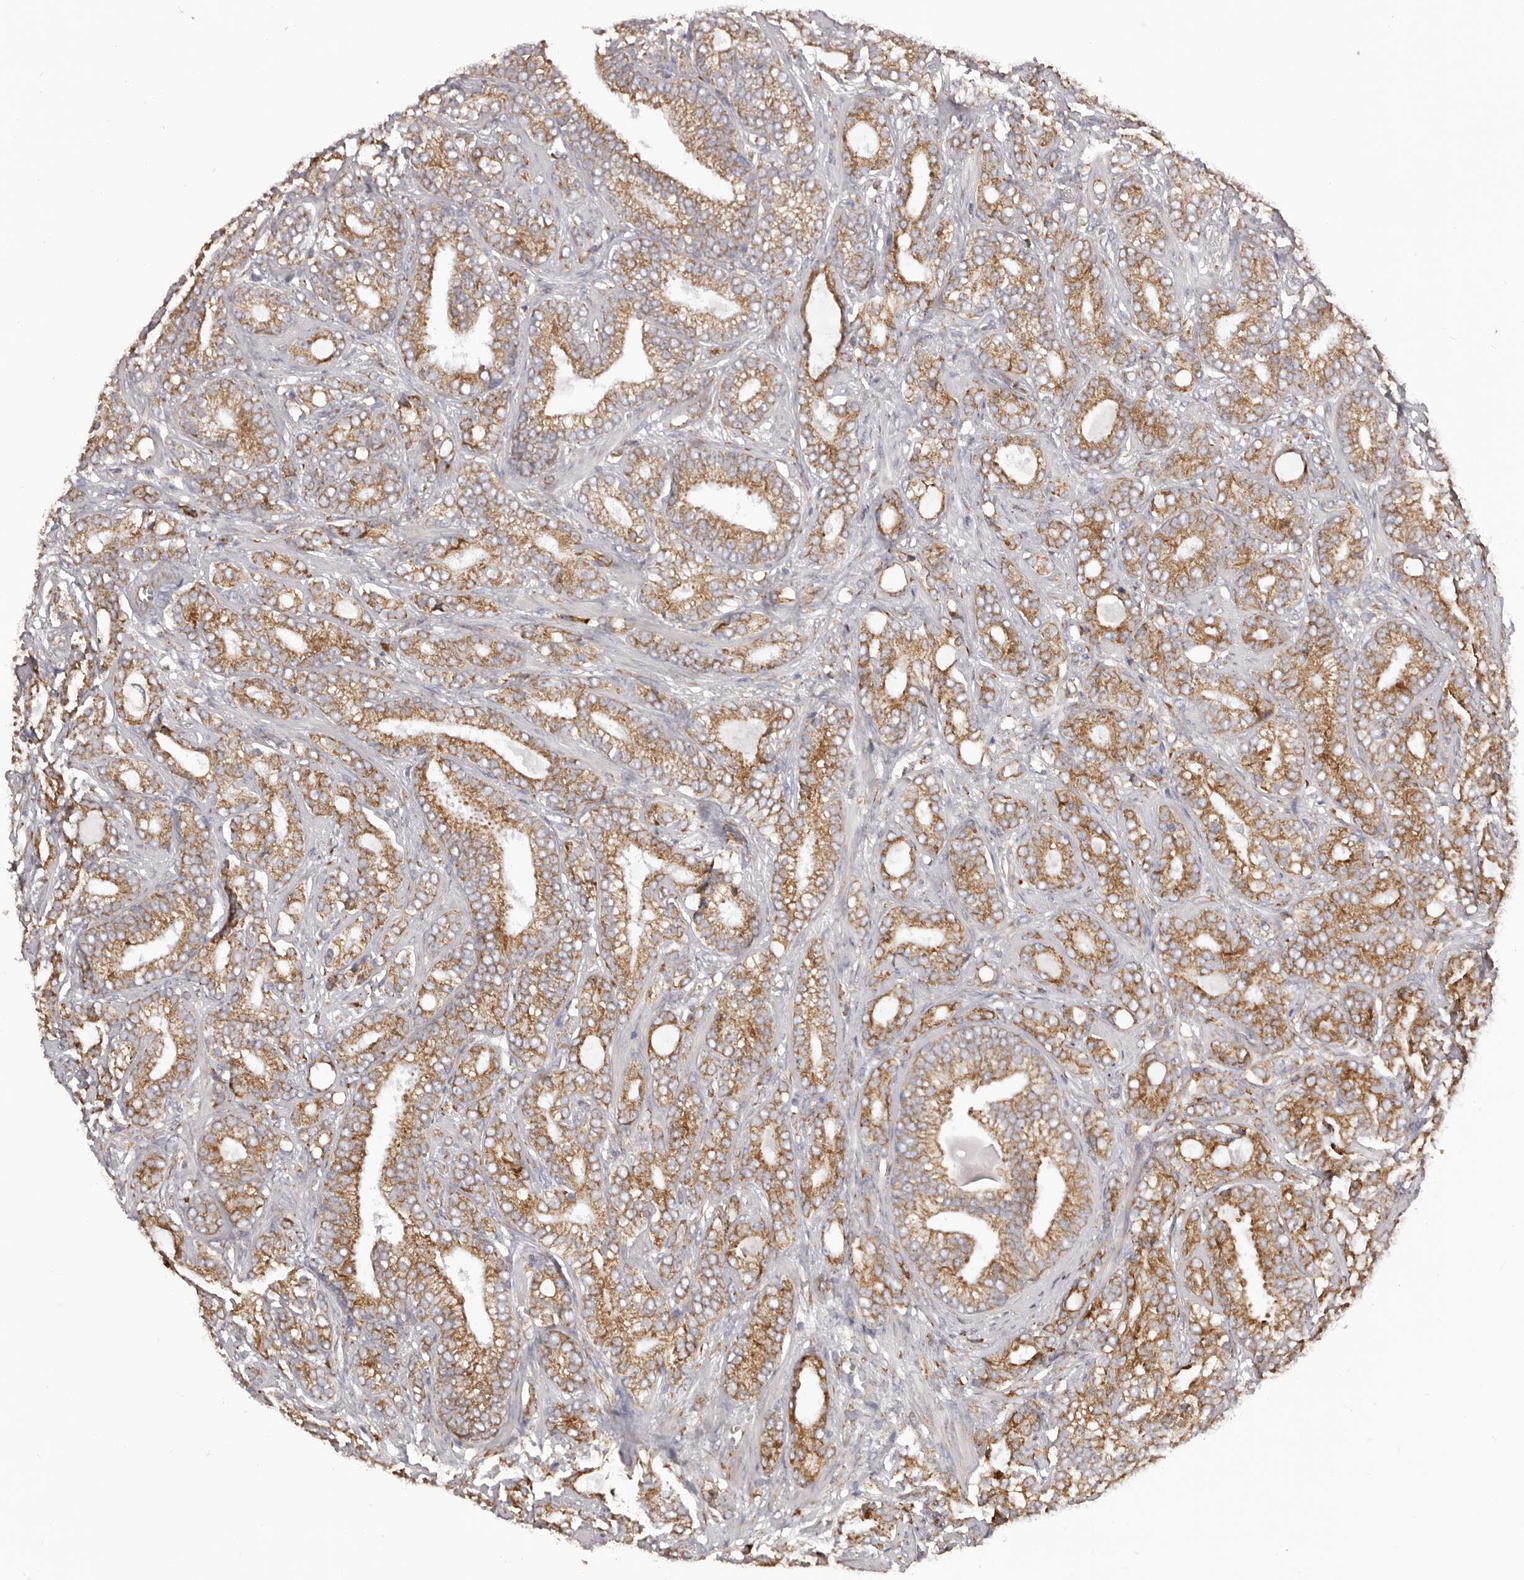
{"staining": {"intensity": "moderate", "quantity": ">75%", "location": "cytoplasmic/membranous"}, "tissue": "prostate cancer", "cell_type": "Tumor cells", "image_type": "cancer", "snomed": [{"axis": "morphology", "description": "Adenocarcinoma, High grade"}, {"axis": "topography", "description": "Prostate and seminal vesicle, NOS"}], "caption": "This image displays immunohistochemistry staining of human prostate cancer, with medium moderate cytoplasmic/membranous expression in approximately >75% of tumor cells.", "gene": "QRSL1", "patient": {"sex": "male", "age": 67}}